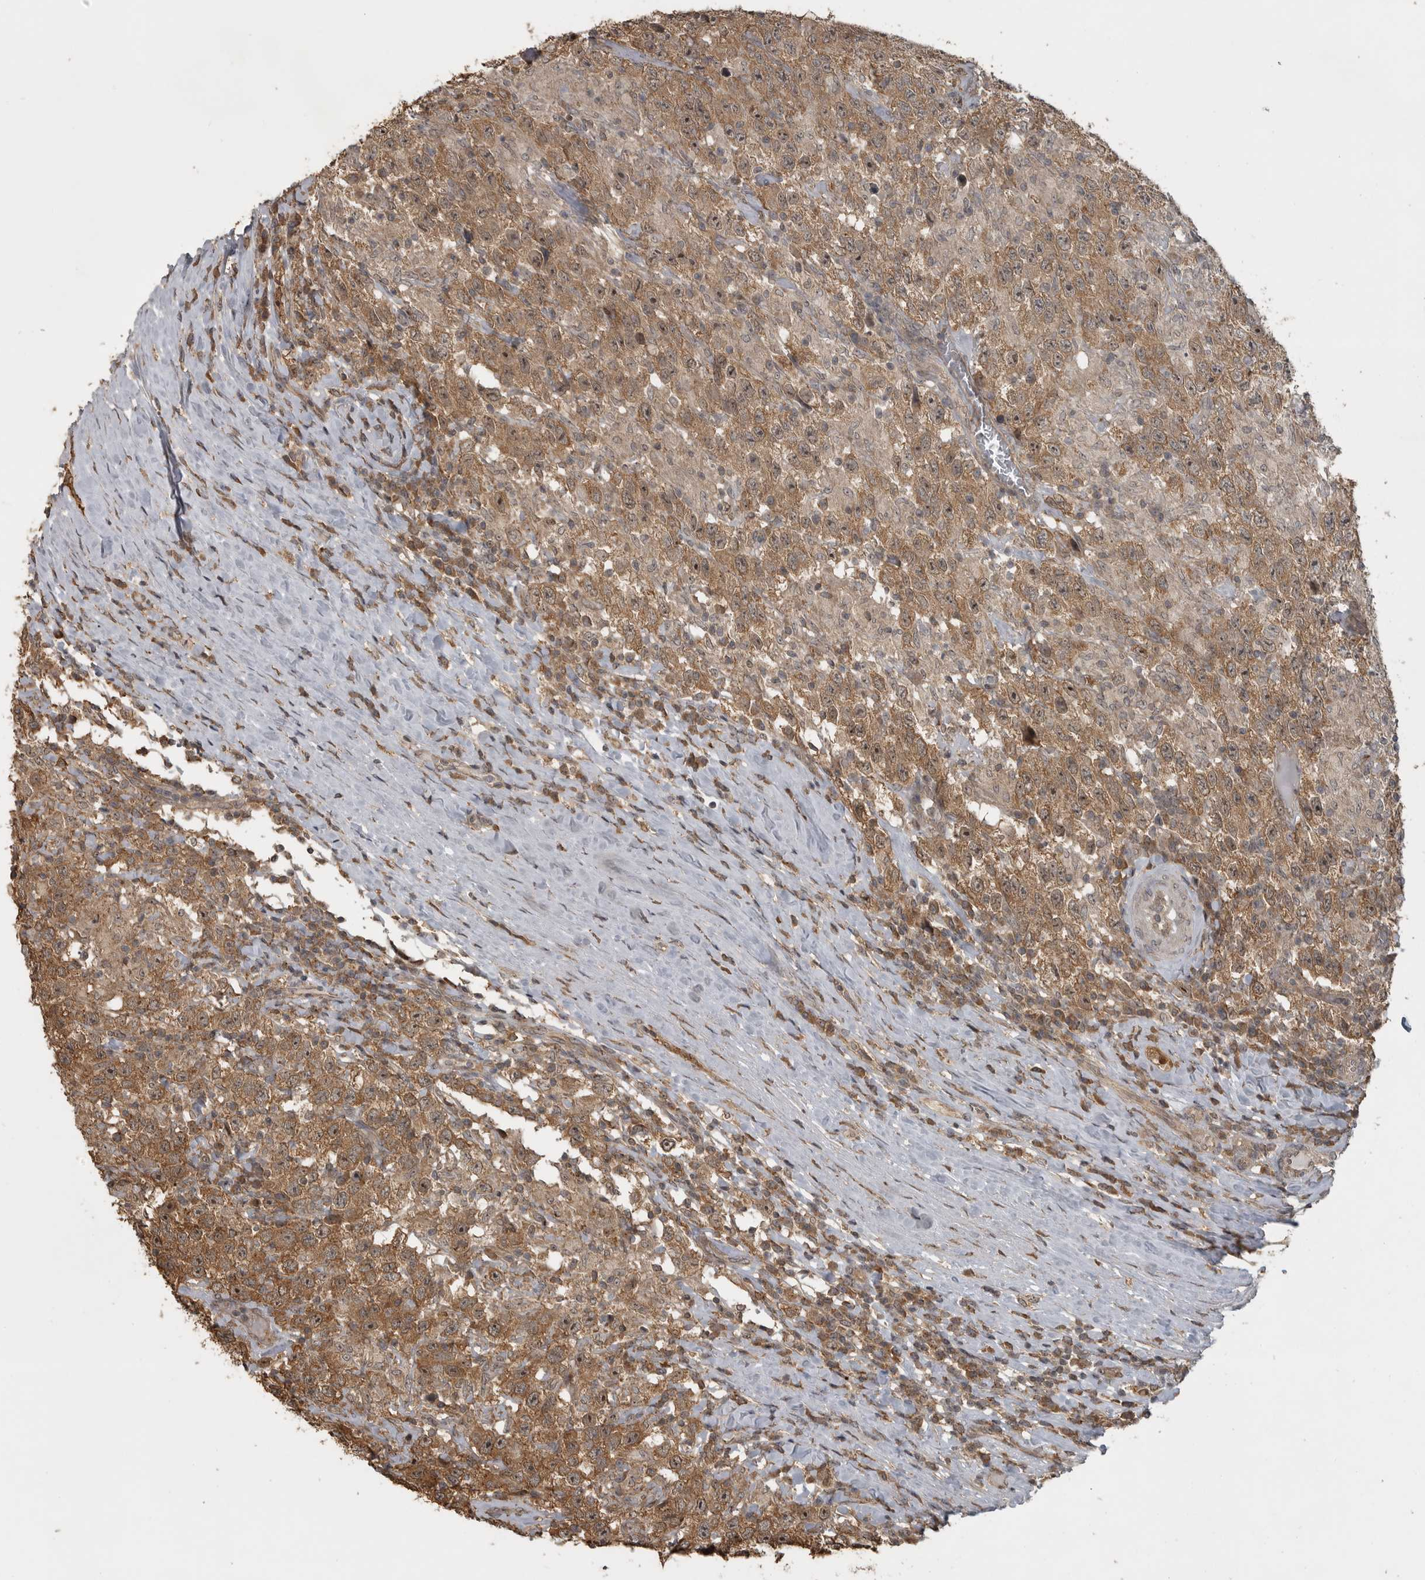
{"staining": {"intensity": "moderate", "quantity": ">75%", "location": "cytoplasmic/membranous,nuclear"}, "tissue": "testis cancer", "cell_type": "Tumor cells", "image_type": "cancer", "snomed": [{"axis": "morphology", "description": "Seminoma, NOS"}, {"axis": "topography", "description": "Testis"}], "caption": "Tumor cells exhibit medium levels of moderate cytoplasmic/membranous and nuclear positivity in approximately >75% of cells in human testis cancer.", "gene": "LLGL1", "patient": {"sex": "male", "age": 41}}